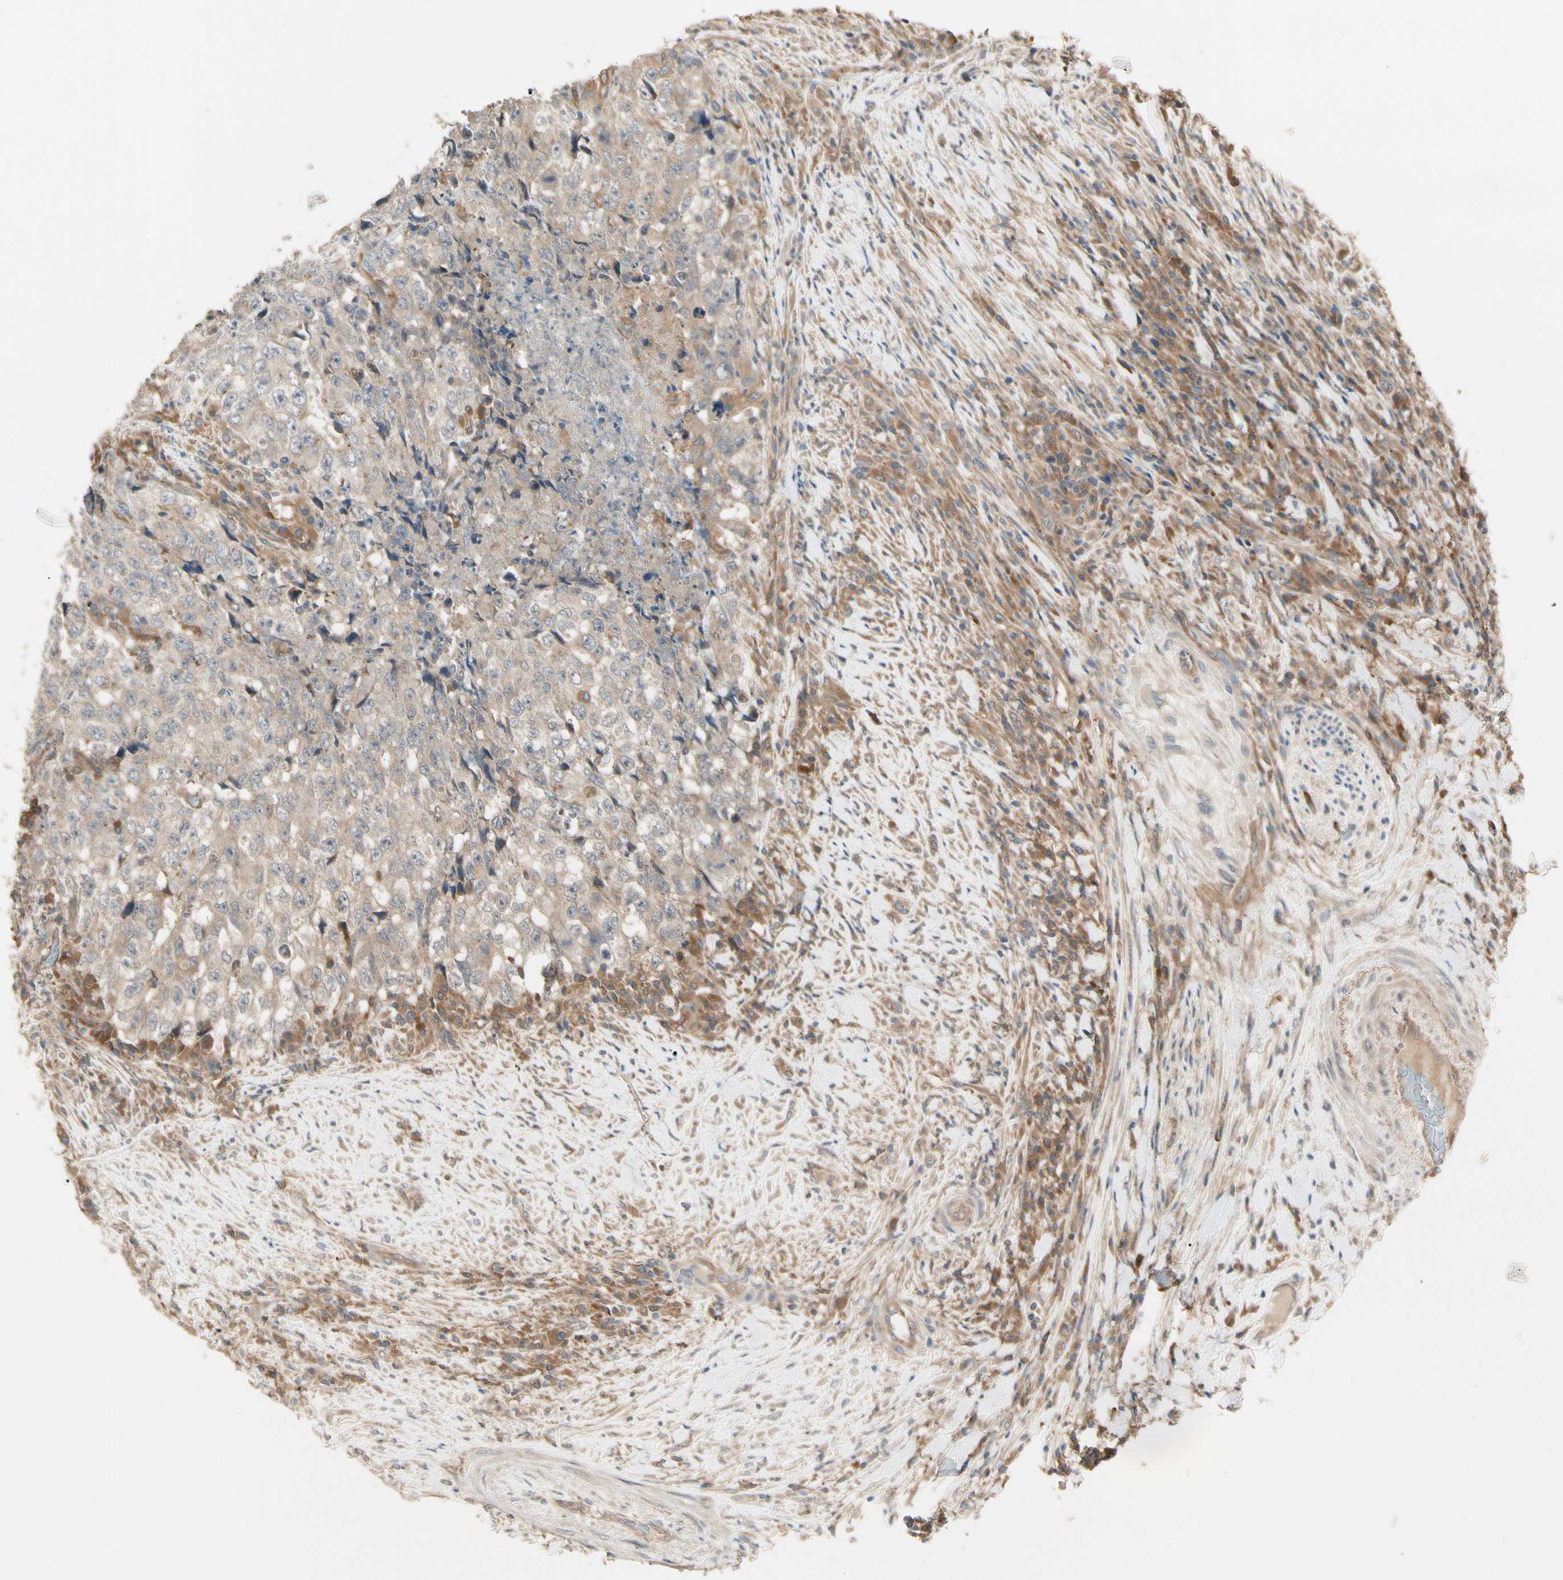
{"staining": {"intensity": "moderate", "quantity": ">75%", "location": "cytoplasmic/membranous"}, "tissue": "testis cancer", "cell_type": "Tumor cells", "image_type": "cancer", "snomed": [{"axis": "morphology", "description": "Necrosis, NOS"}, {"axis": "morphology", "description": "Carcinoma, Embryonal, NOS"}, {"axis": "topography", "description": "Testis"}], "caption": "Brown immunohistochemical staining in testis cancer exhibits moderate cytoplasmic/membranous staining in about >75% of tumor cells.", "gene": "F2R", "patient": {"sex": "male", "age": 19}}